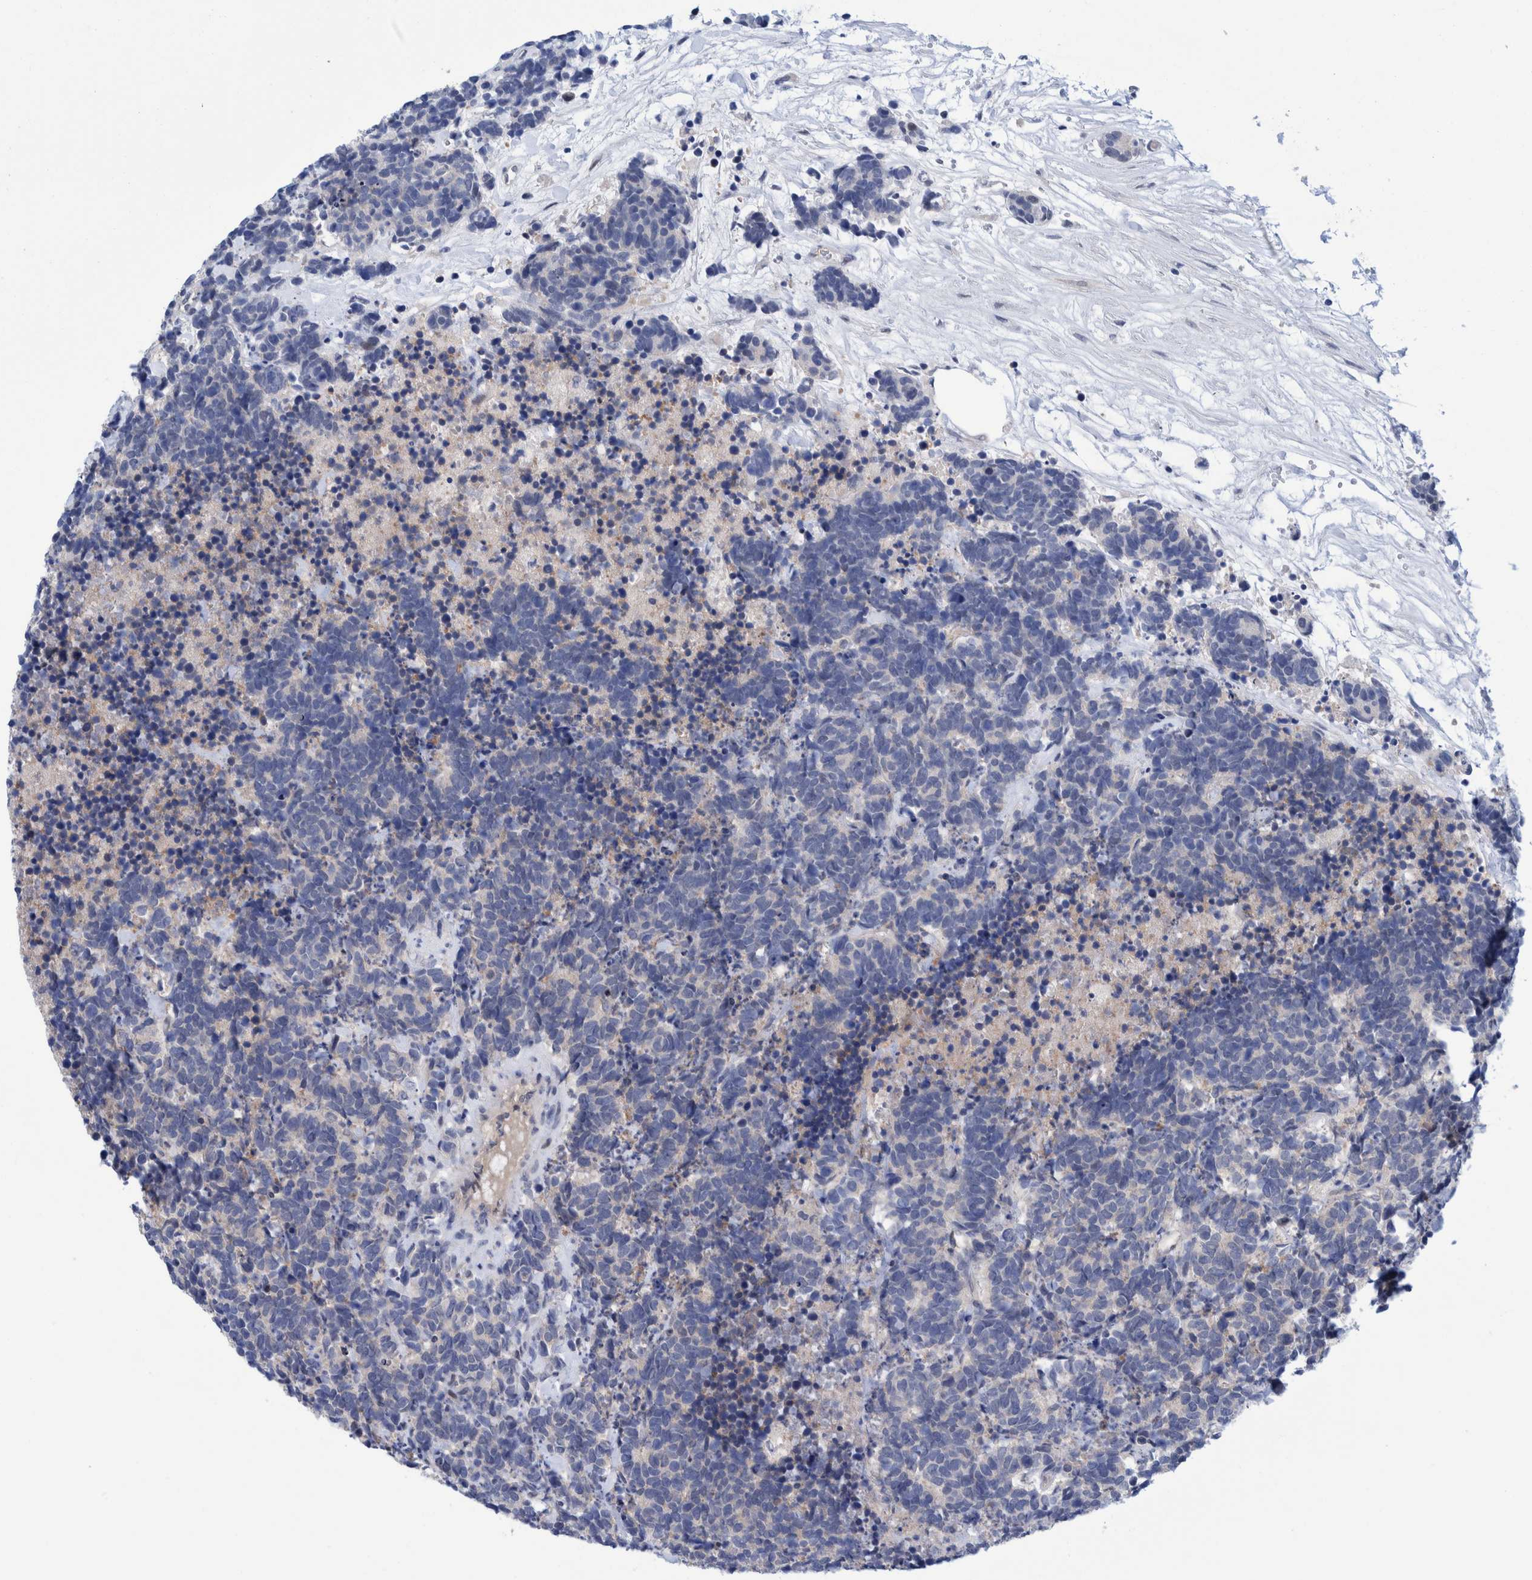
{"staining": {"intensity": "negative", "quantity": "none", "location": "none"}, "tissue": "carcinoid", "cell_type": "Tumor cells", "image_type": "cancer", "snomed": [{"axis": "morphology", "description": "Carcinoma, NOS"}, {"axis": "morphology", "description": "Carcinoid, malignant, NOS"}, {"axis": "topography", "description": "Urinary bladder"}], "caption": "Immunohistochemistry (IHC) histopathology image of neoplastic tissue: human carcinoid stained with DAB reveals no significant protein positivity in tumor cells.", "gene": "PFAS", "patient": {"sex": "male", "age": 57}}